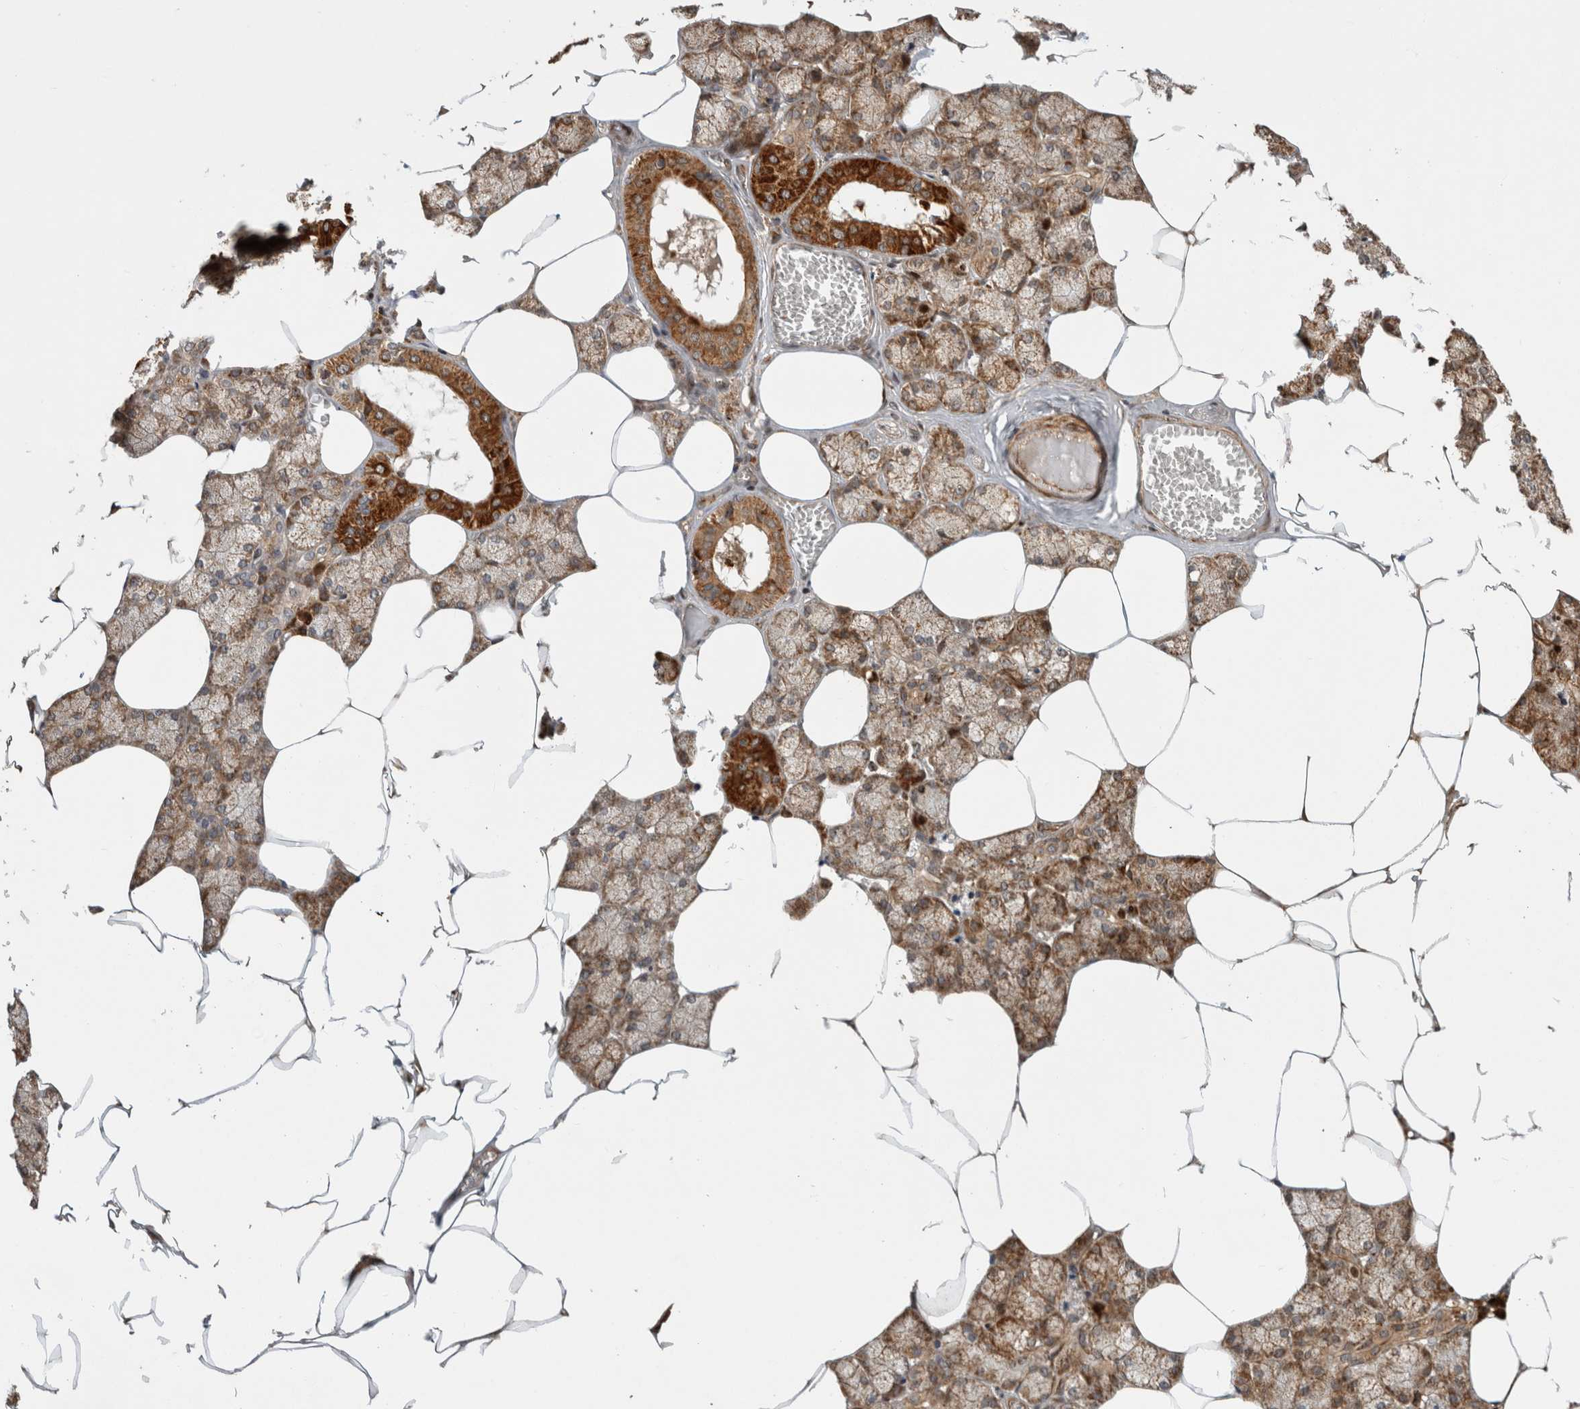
{"staining": {"intensity": "strong", "quantity": "25%-75%", "location": "cytoplasmic/membranous"}, "tissue": "salivary gland", "cell_type": "Glandular cells", "image_type": "normal", "snomed": [{"axis": "morphology", "description": "Normal tissue, NOS"}, {"axis": "topography", "description": "Salivary gland"}], "caption": "Immunohistochemical staining of normal salivary gland demonstrates strong cytoplasmic/membranous protein staining in approximately 25%-75% of glandular cells.", "gene": "SERAC1", "patient": {"sex": "male", "age": 62}}